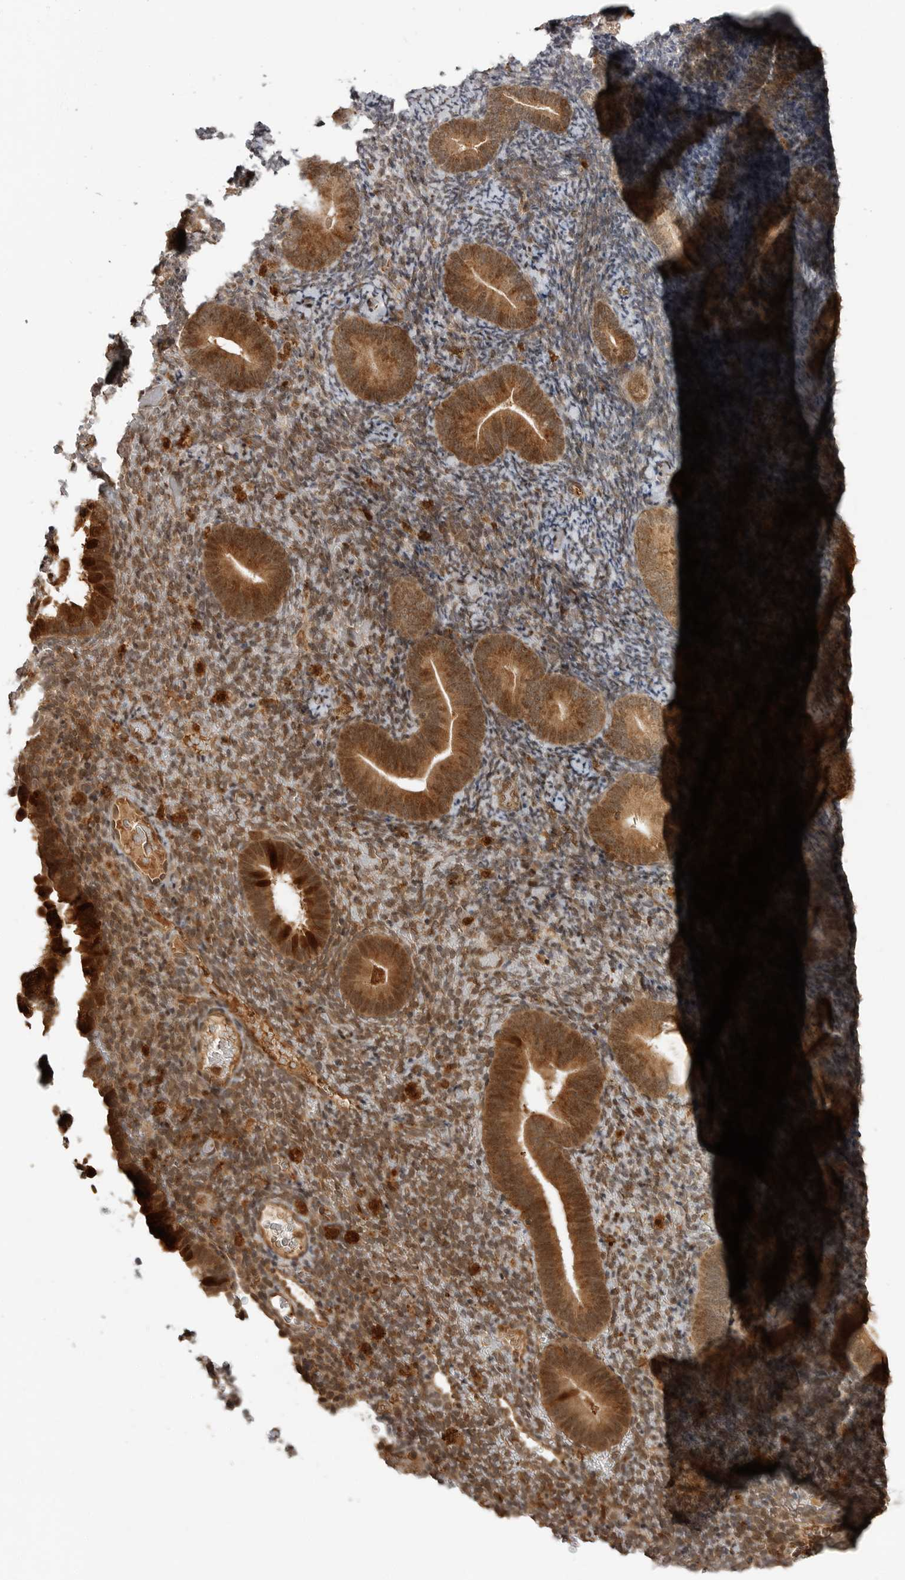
{"staining": {"intensity": "weak", "quantity": ">75%", "location": "cytoplasmic/membranous,nuclear"}, "tissue": "endometrium", "cell_type": "Cells in endometrial stroma", "image_type": "normal", "snomed": [{"axis": "morphology", "description": "Normal tissue, NOS"}, {"axis": "topography", "description": "Endometrium"}], "caption": "IHC of benign human endometrium displays low levels of weak cytoplasmic/membranous,nuclear staining in about >75% of cells in endometrial stroma. (DAB (3,3'-diaminobenzidine) IHC with brightfield microscopy, high magnification).", "gene": "BMP2K", "patient": {"sex": "female", "age": 51}}